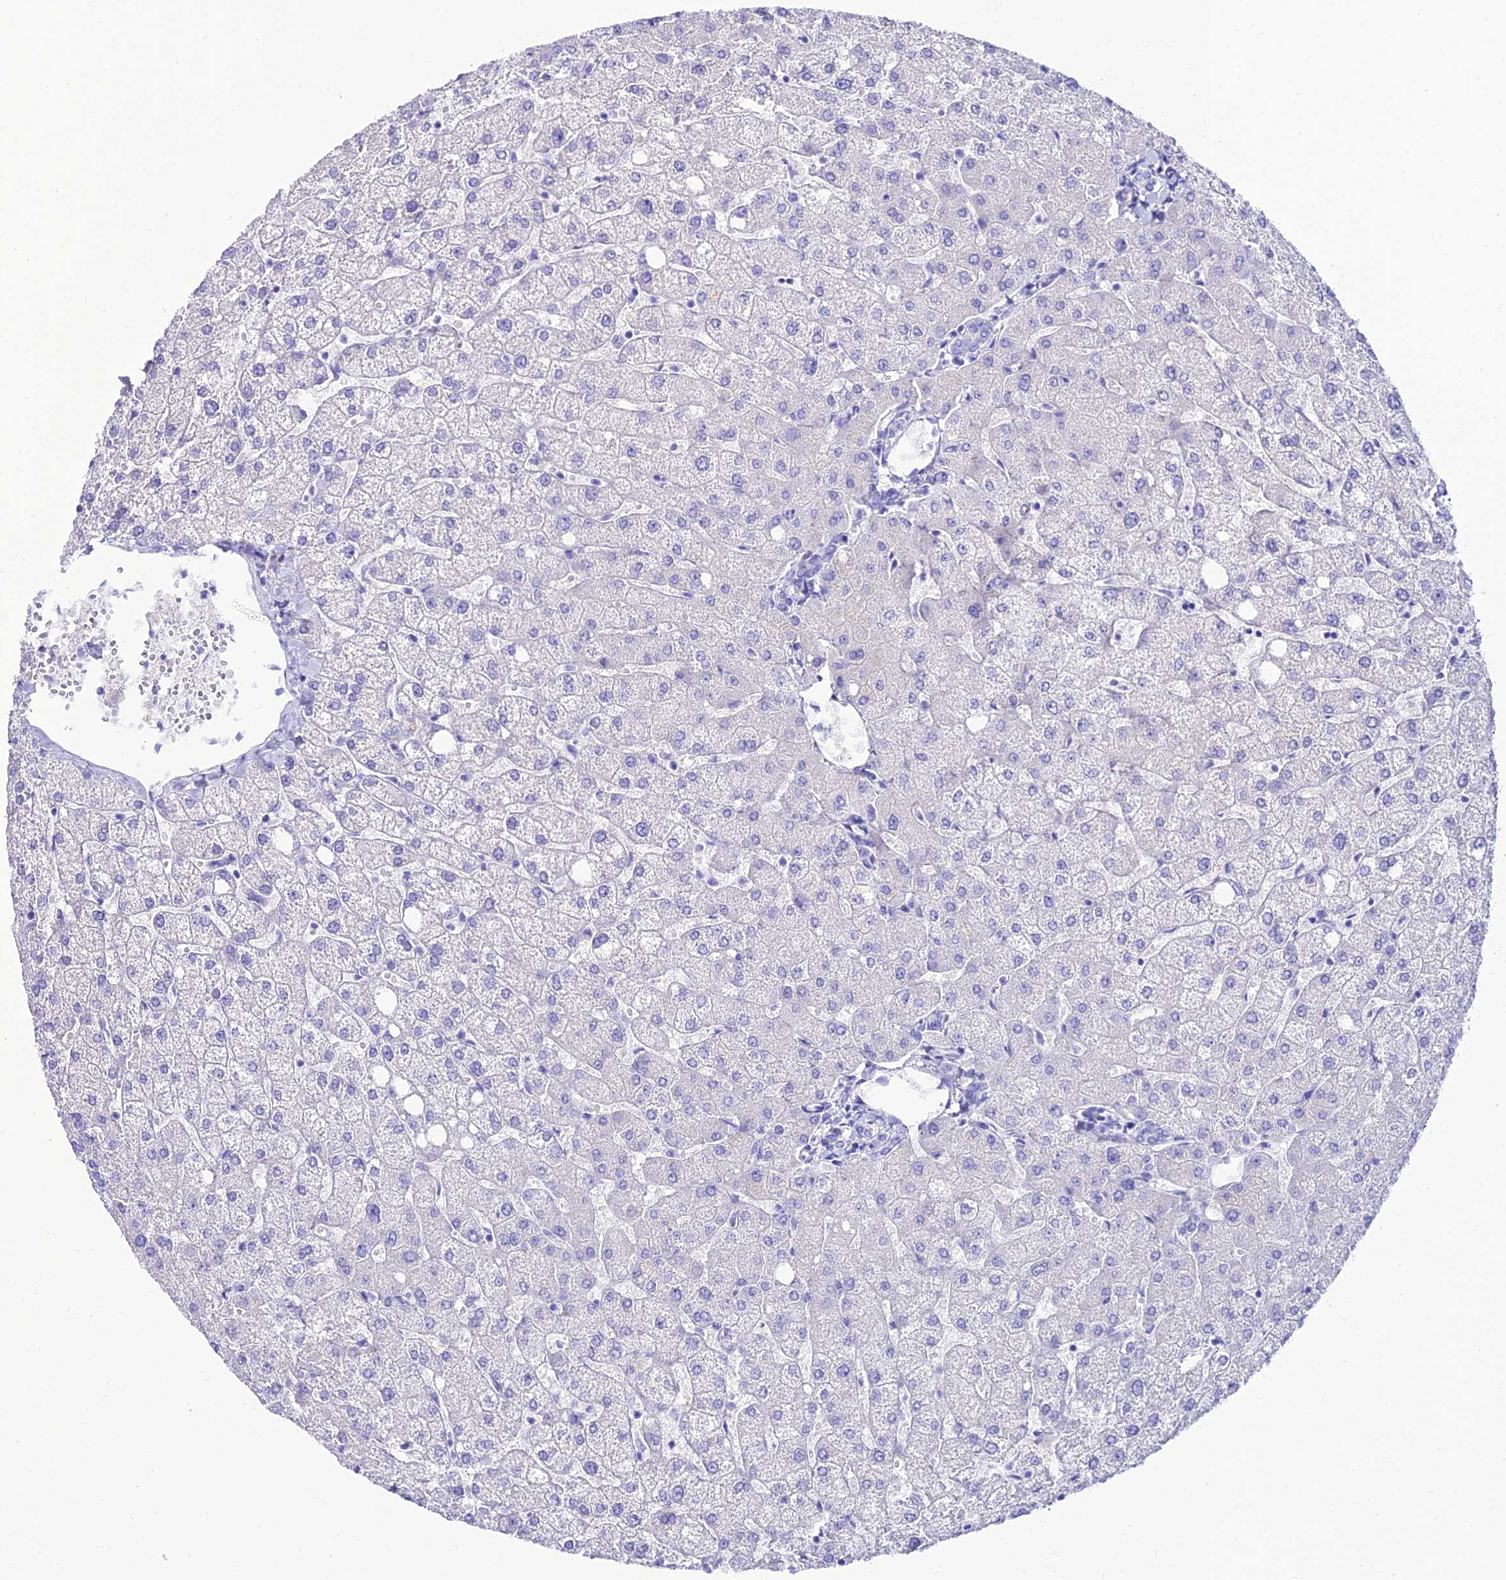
{"staining": {"intensity": "negative", "quantity": "none", "location": "none"}, "tissue": "liver", "cell_type": "Cholangiocytes", "image_type": "normal", "snomed": [{"axis": "morphology", "description": "Normal tissue, NOS"}, {"axis": "topography", "description": "Liver"}], "caption": "Micrograph shows no significant protein staining in cholangiocytes of unremarkable liver. (Stains: DAB immunohistochemistry (IHC) with hematoxylin counter stain, Microscopy: brightfield microscopy at high magnification).", "gene": "OR4D5", "patient": {"sex": "female", "age": 54}}